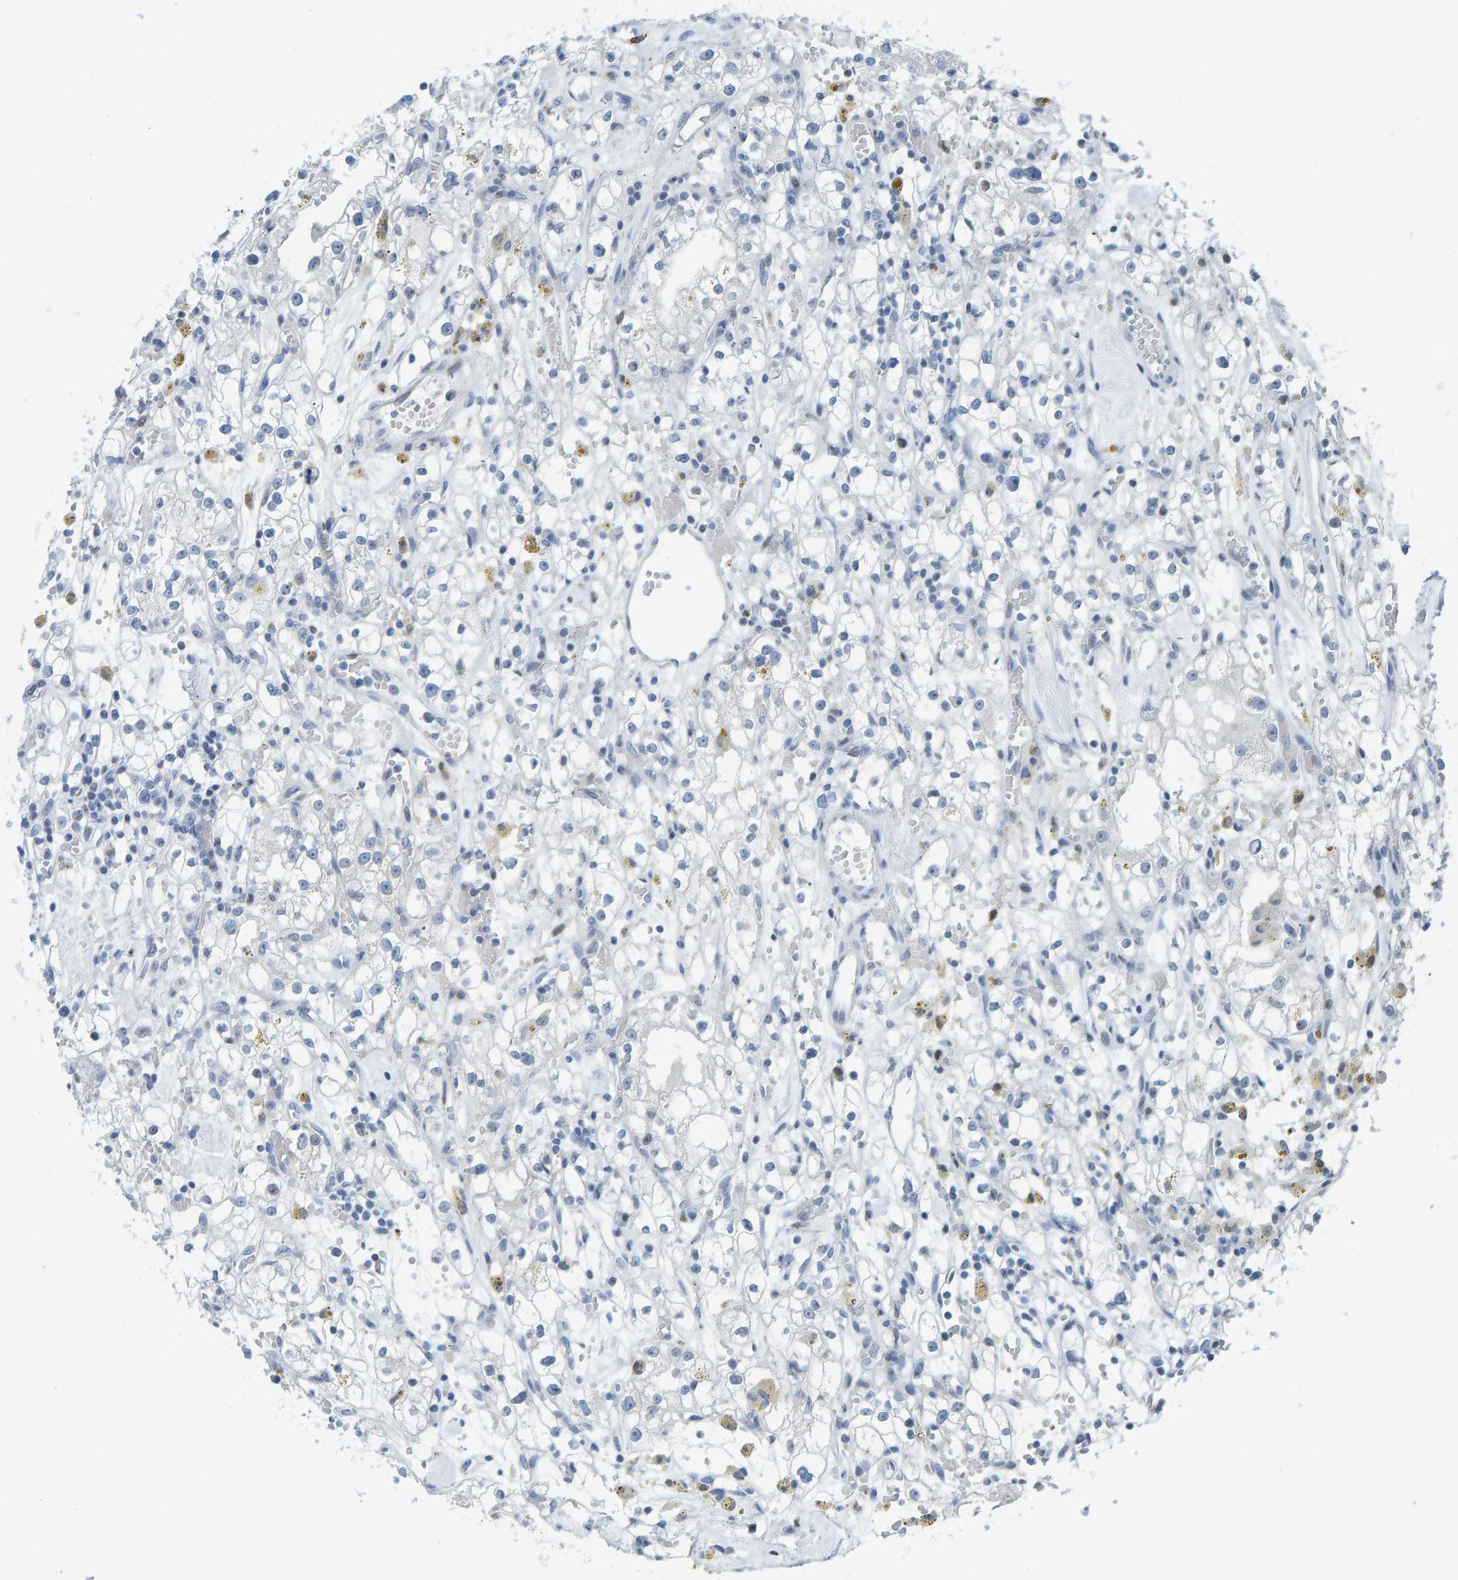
{"staining": {"intensity": "negative", "quantity": "none", "location": "none"}, "tissue": "renal cancer", "cell_type": "Tumor cells", "image_type": "cancer", "snomed": [{"axis": "morphology", "description": "Adenocarcinoma, NOS"}, {"axis": "topography", "description": "Kidney"}], "caption": "Immunohistochemical staining of human renal adenocarcinoma demonstrates no significant positivity in tumor cells. (IHC, brightfield microscopy, high magnification).", "gene": "CNP", "patient": {"sex": "male", "age": 56}}